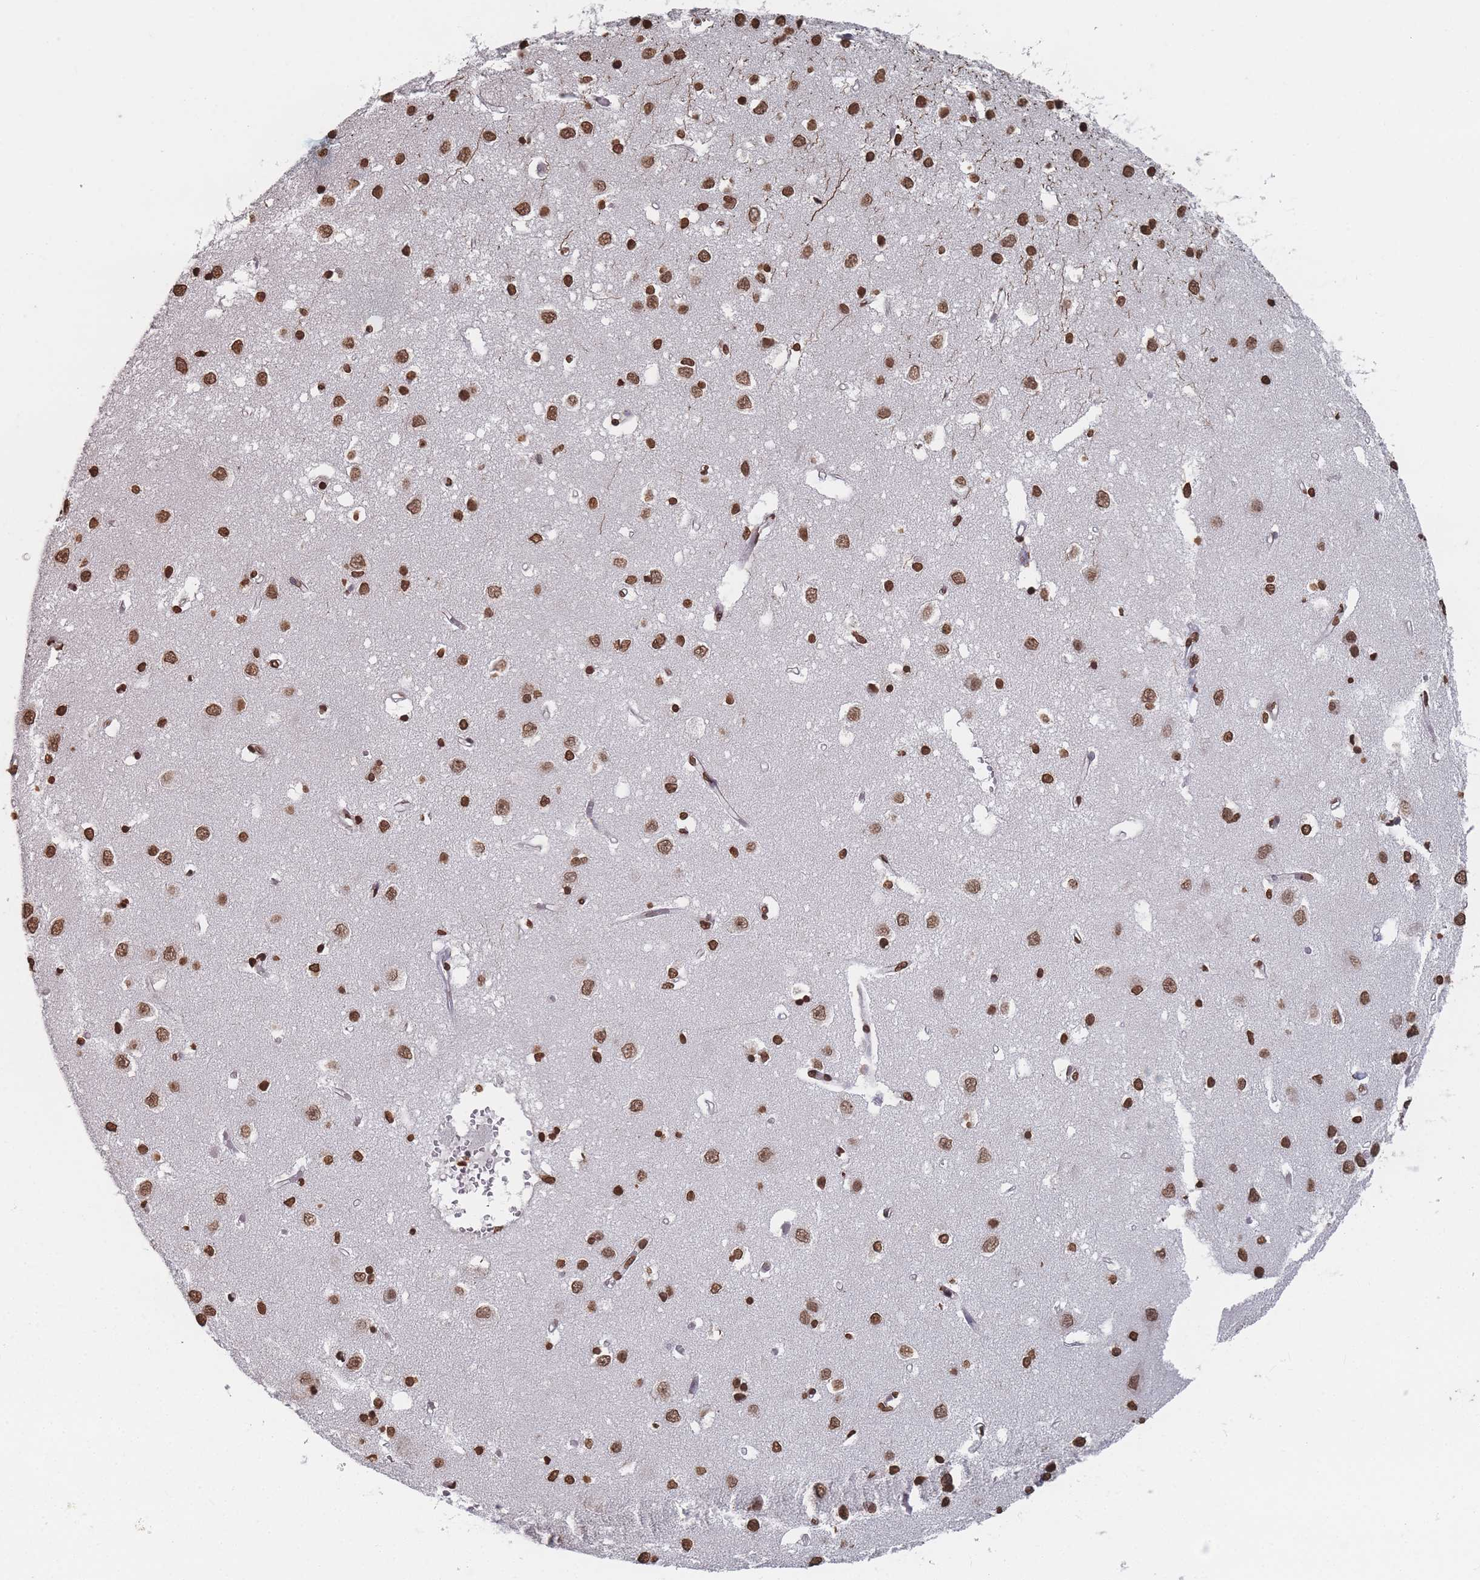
{"staining": {"intensity": "strong", "quantity": ">75%", "location": "nuclear"}, "tissue": "cerebral cortex", "cell_type": "Endothelial cells", "image_type": "normal", "snomed": [{"axis": "morphology", "description": "Normal tissue, NOS"}, {"axis": "topography", "description": "Cerebral cortex"}], "caption": "The micrograph reveals staining of normal cerebral cortex, revealing strong nuclear protein expression (brown color) within endothelial cells. (DAB (3,3'-diaminobenzidine) = brown stain, brightfield microscopy at high magnification).", "gene": "PLEKHG5", "patient": {"sex": "female", "age": 64}}